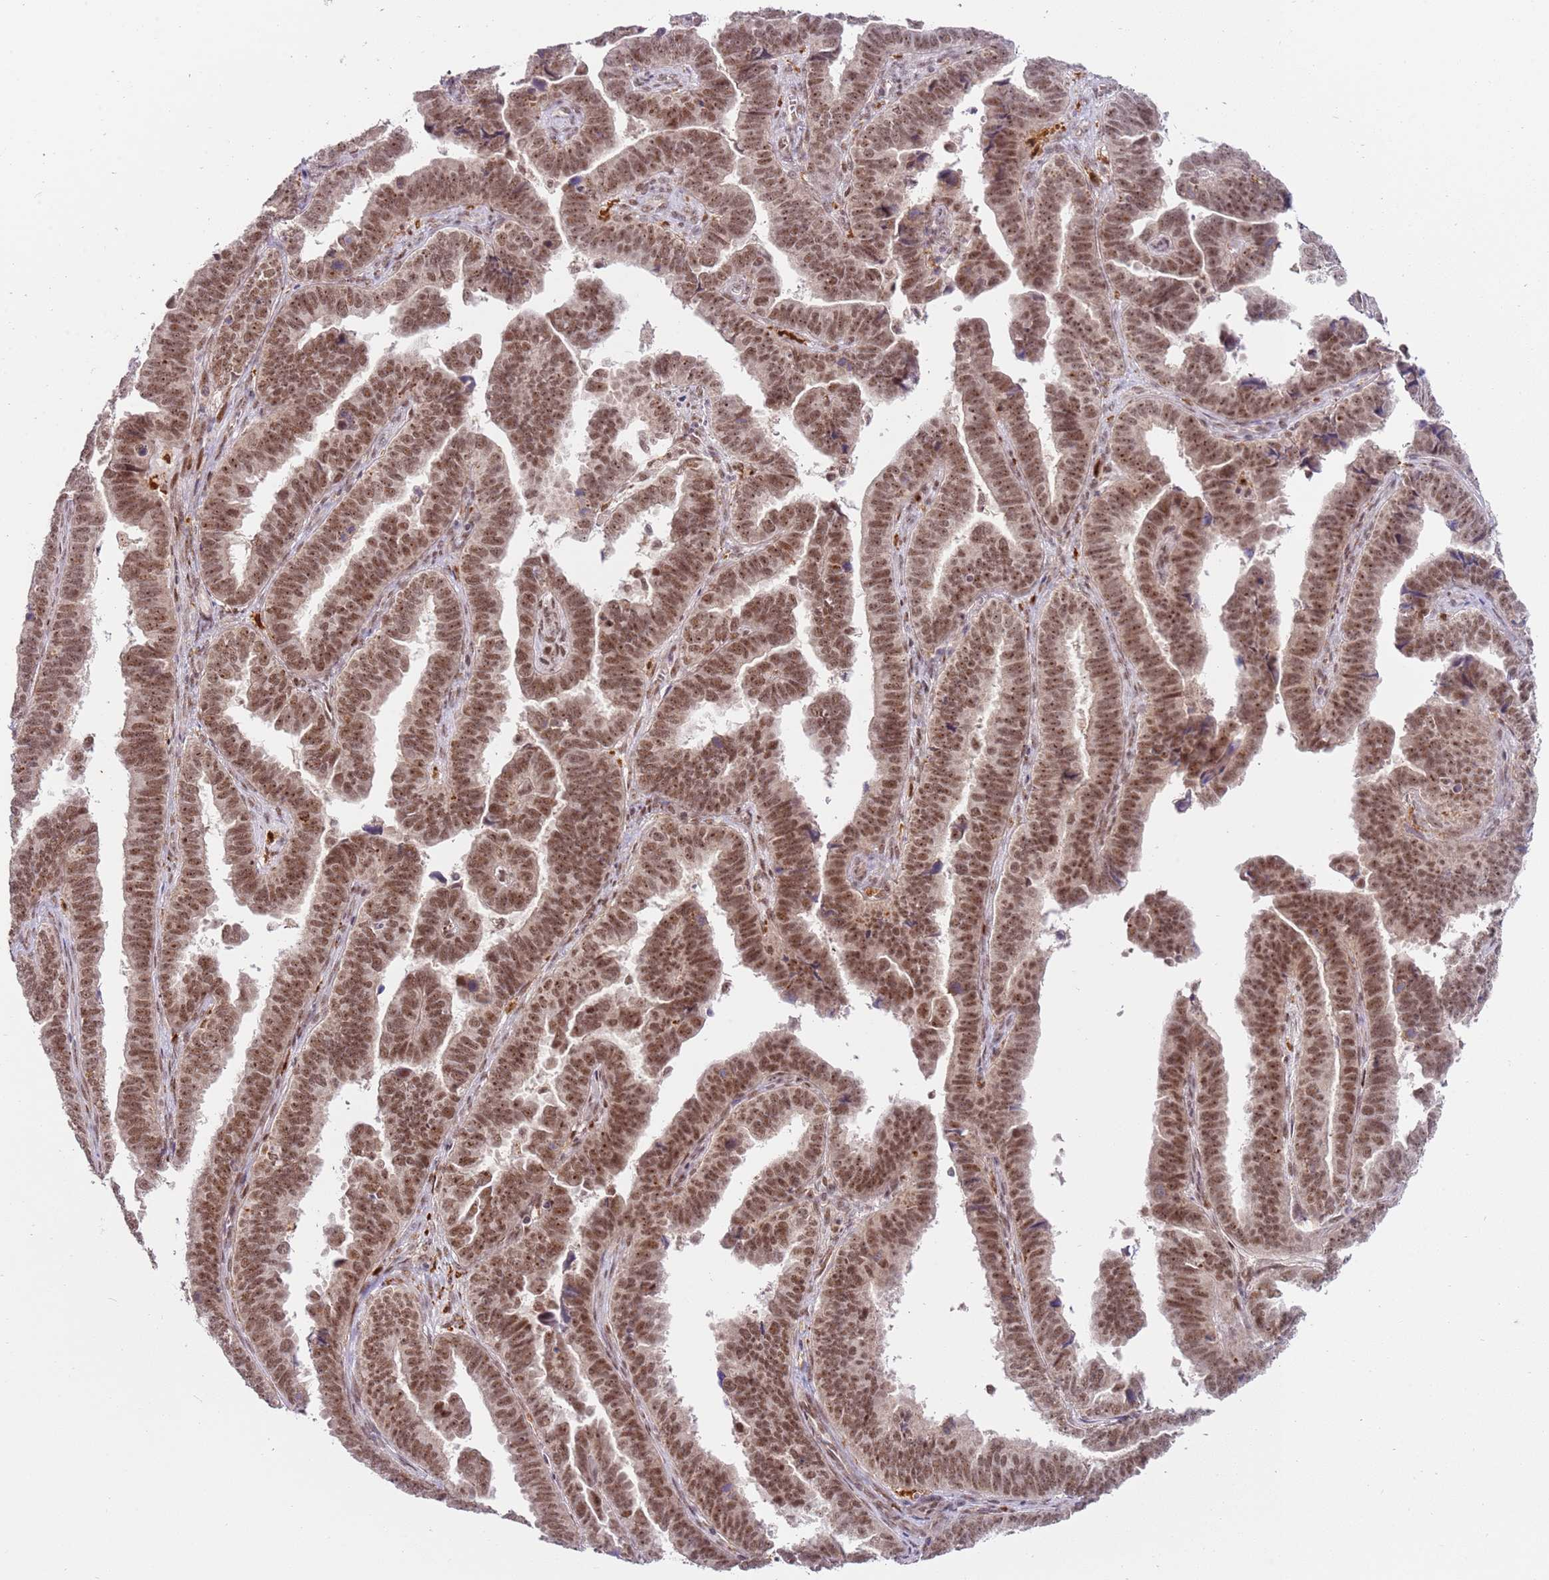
{"staining": {"intensity": "moderate", "quantity": ">75%", "location": "nuclear"}, "tissue": "endometrial cancer", "cell_type": "Tumor cells", "image_type": "cancer", "snomed": [{"axis": "morphology", "description": "Adenocarcinoma, NOS"}, {"axis": "topography", "description": "Endometrium"}], "caption": "High-magnification brightfield microscopy of endometrial cancer stained with DAB (3,3'-diaminobenzidine) (brown) and counterstained with hematoxylin (blue). tumor cells exhibit moderate nuclear positivity is seen in approximately>75% of cells. Using DAB (brown) and hematoxylin (blue) stains, captured at high magnification using brightfield microscopy.", "gene": "LGALSL", "patient": {"sex": "female", "age": 75}}